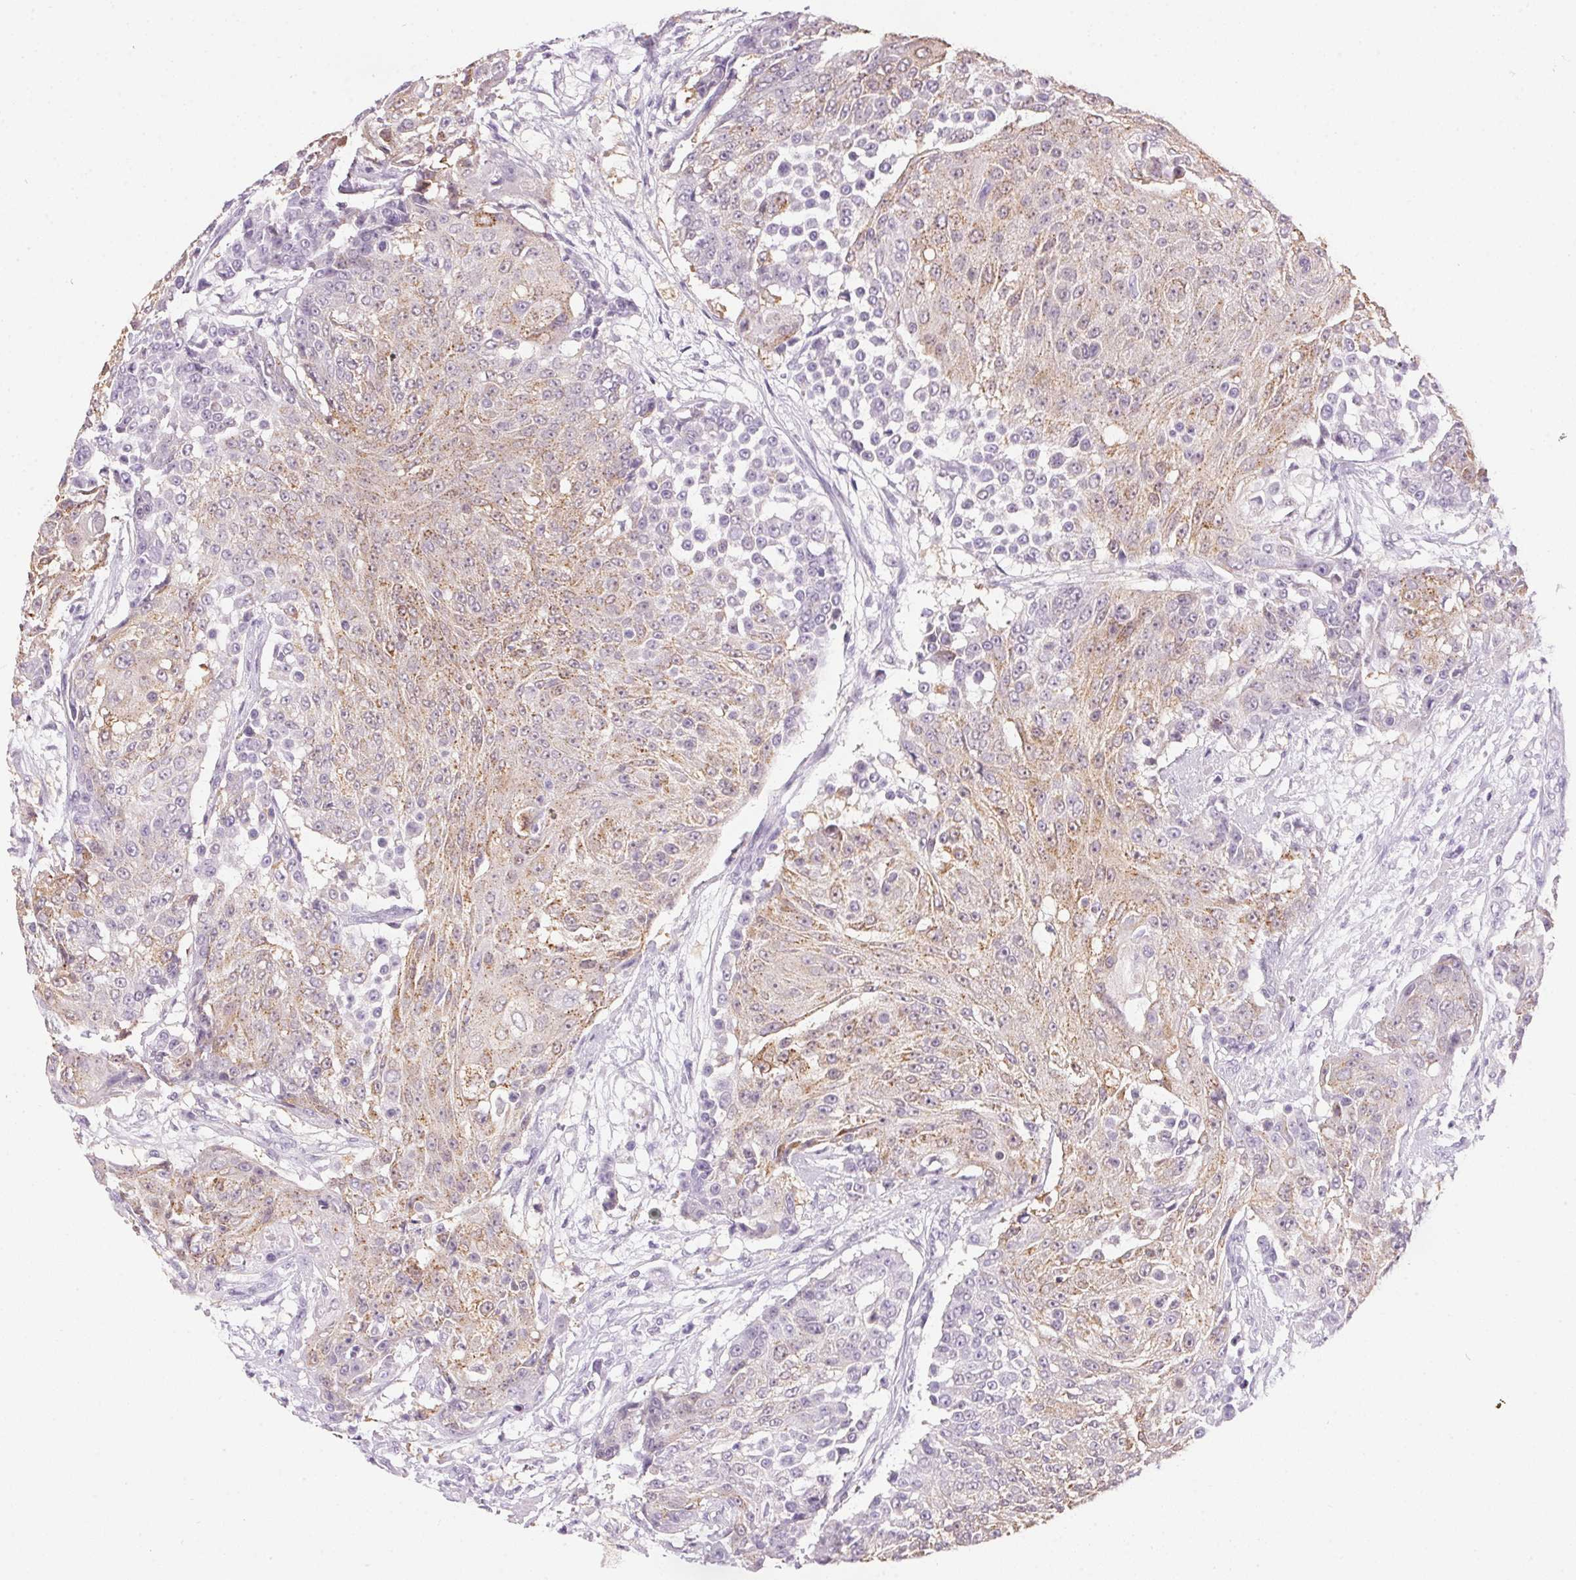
{"staining": {"intensity": "weak", "quantity": "25%-75%", "location": "cytoplasmic/membranous"}, "tissue": "urothelial cancer", "cell_type": "Tumor cells", "image_type": "cancer", "snomed": [{"axis": "morphology", "description": "Urothelial carcinoma, High grade"}, {"axis": "topography", "description": "Urinary bladder"}], "caption": "Urothelial cancer was stained to show a protein in brown. There is low levels of weak cytoplasmic/membranous expression in approximately 25%-75% of tumor cells. (DAB (3,3'-diaminobenzidine) IHC, brown staining for protein, blue staining for nuclei).", "gene": "GBP6", "patient": {"sex": "female", "age": 63}}